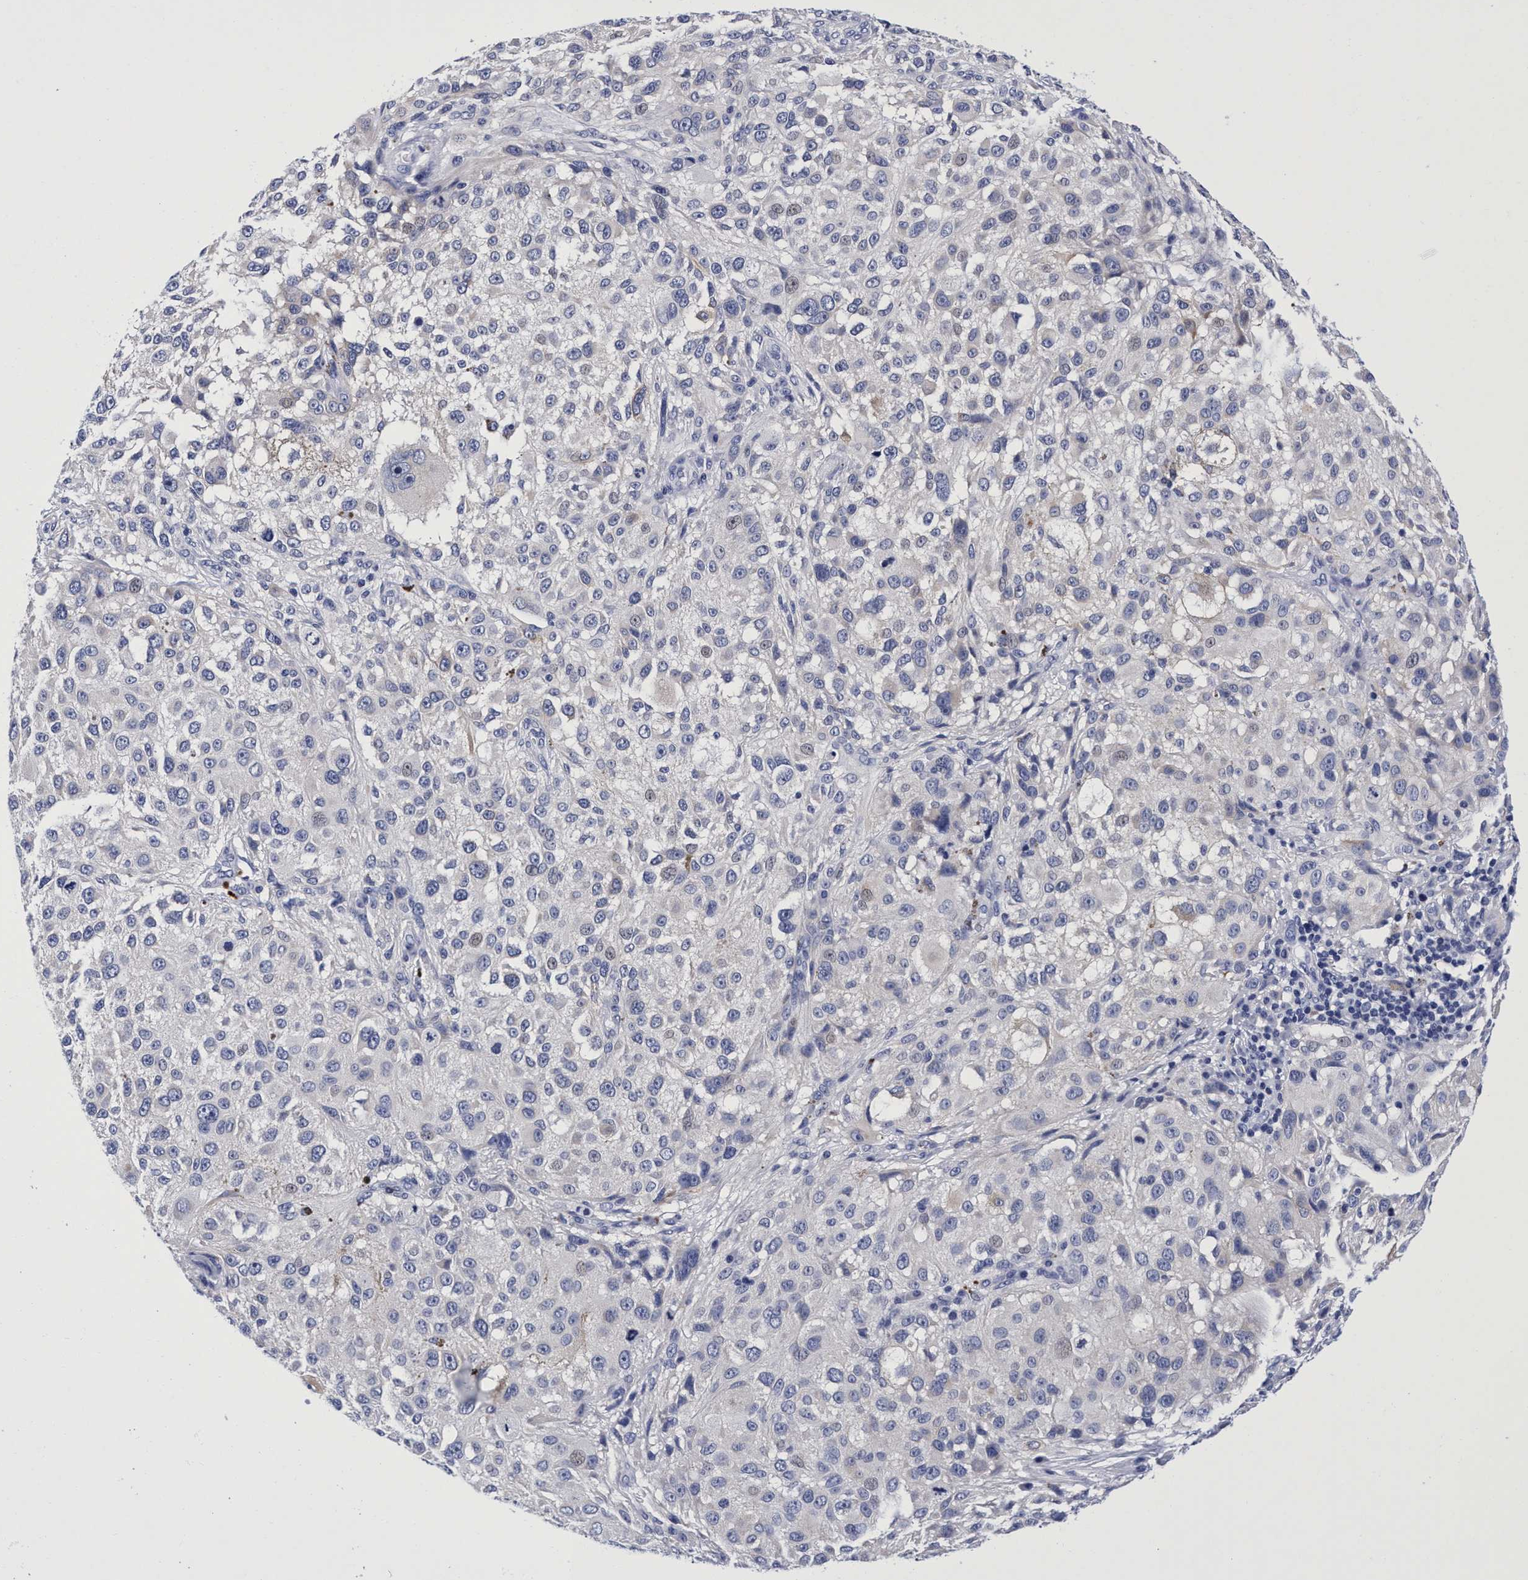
{"staining": {"intensity": "negative", "quantity": "none", "location": "none"}, "tissue": "melanoma", "cell_type": "Tumor cells", "image_type": "cancer", "snomed": [{"axis": "morphology", "description": "Necrosis, NOS"}, {"axis": "morphology", "description": "Malignant melanoma, NOS"}, {"axis": "topography", "description": "Skin"}], "caption": "Malignant melanoma stained for a protein using immunohistochemistry (IHC) exhibits no staining tumor cells.", "gene": "PLPPR1", "patient": {"sex": "female", "age": 87}}